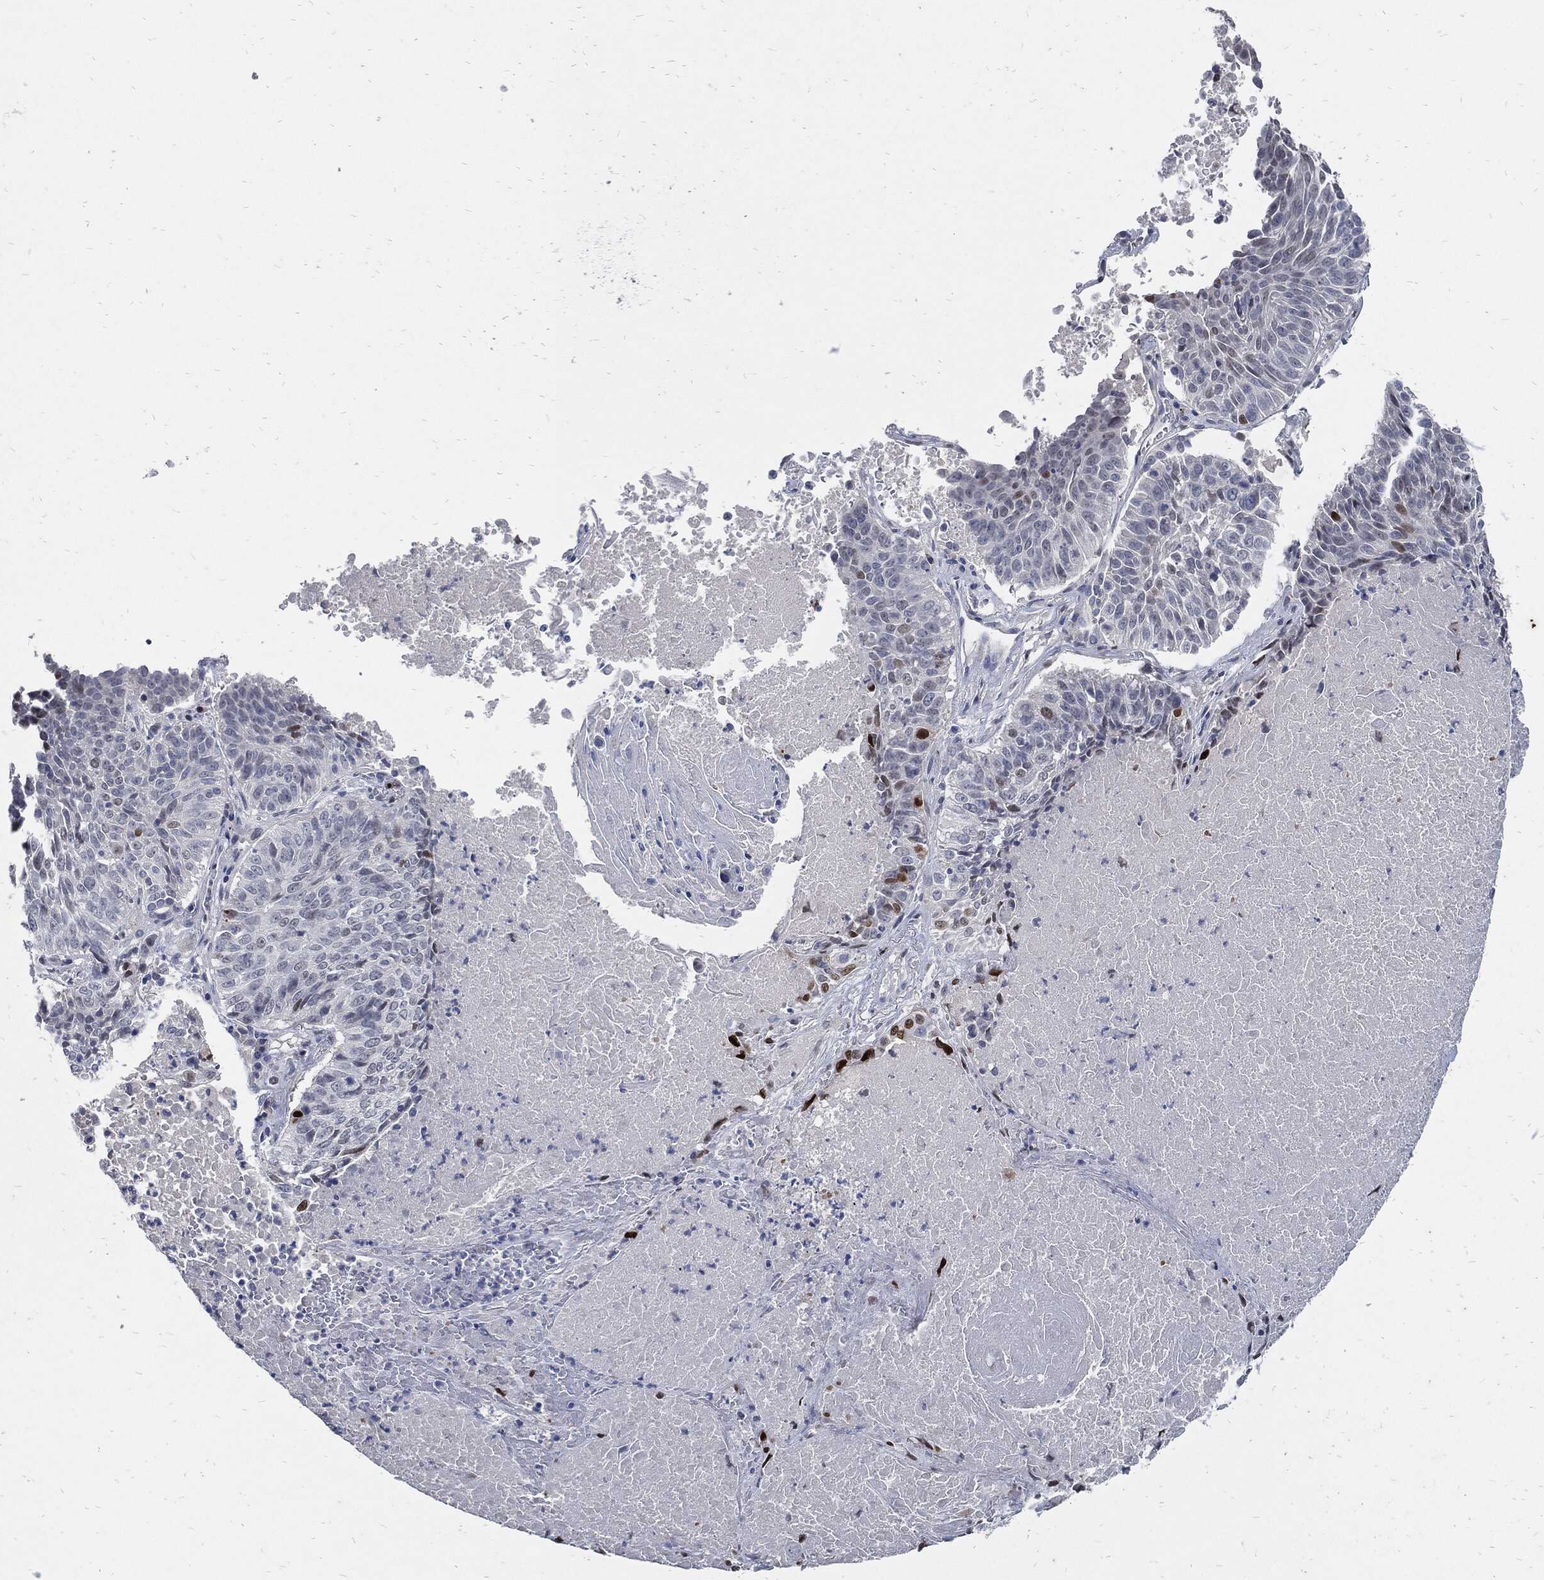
{"staining": {"intensity": "moderate", "quantity": "<25%", "location": "nuclear"}, "tissue": "lung cancer", "cell_type": "Tumor cells", "image_type": "cancer", "snomed": [{"axis": "morphology", "description": "Squamous cell carcinoma, NOS"}, {"axis": "topography", "description": "Lung"}], "caption": "The photomicrograph displays a brown stain indicating the presence of a protein in the nuclear of tumor cells in squamous cell carcinoma (lung).", "gene": "JUN", "patient": {"sex": "male", "age": 64}}